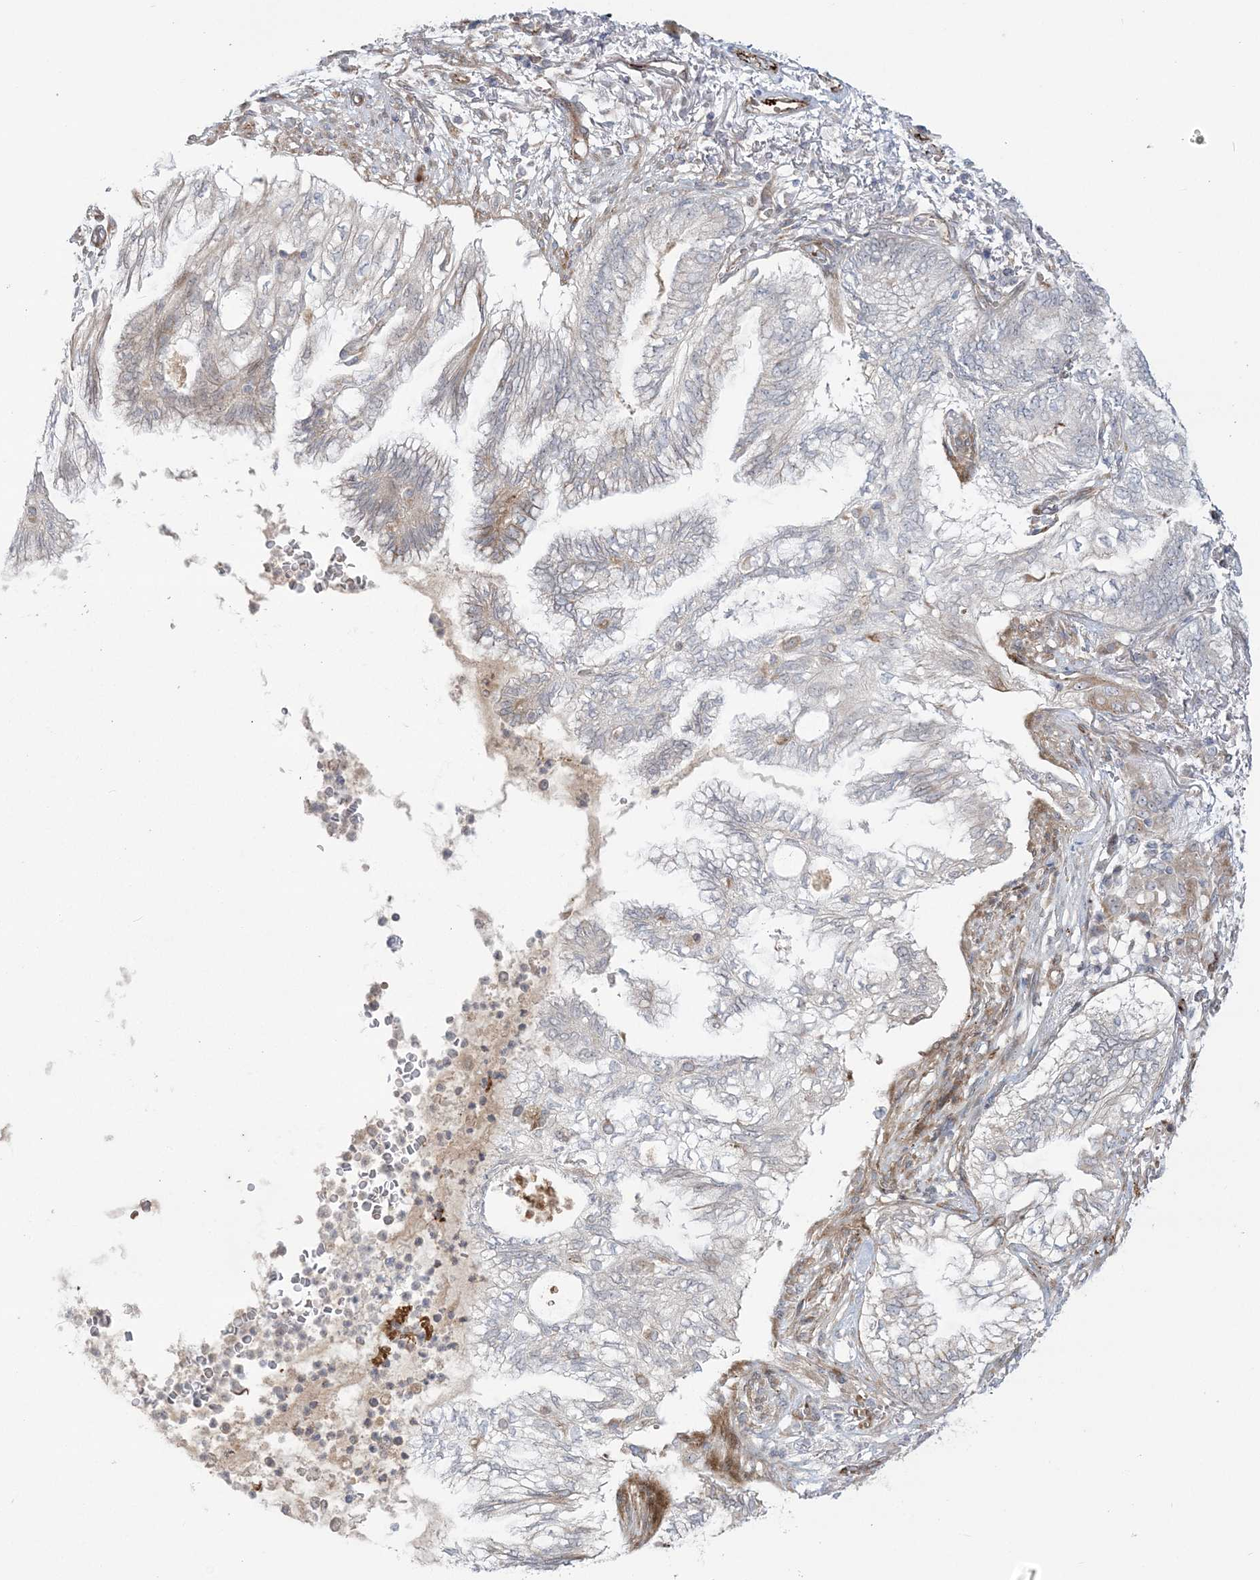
{"staining": {"intensity": "negative", "quantity": "none", "location": "none"}, "tissue": "lung cancer", "cell_type": "Tumor cells", "image_type": "cancer", "snomed": [{"axis": "morphology", "description": "Adenocarcinoma, NOS"}, {"axis": "topography", "description": "Lung"}], "caption": "An image of lung cancer stained for a protein reveals no brown staining in tumor cells.", "gene": "NUDT9", "patient": {"sex": "female", "age": 70}}